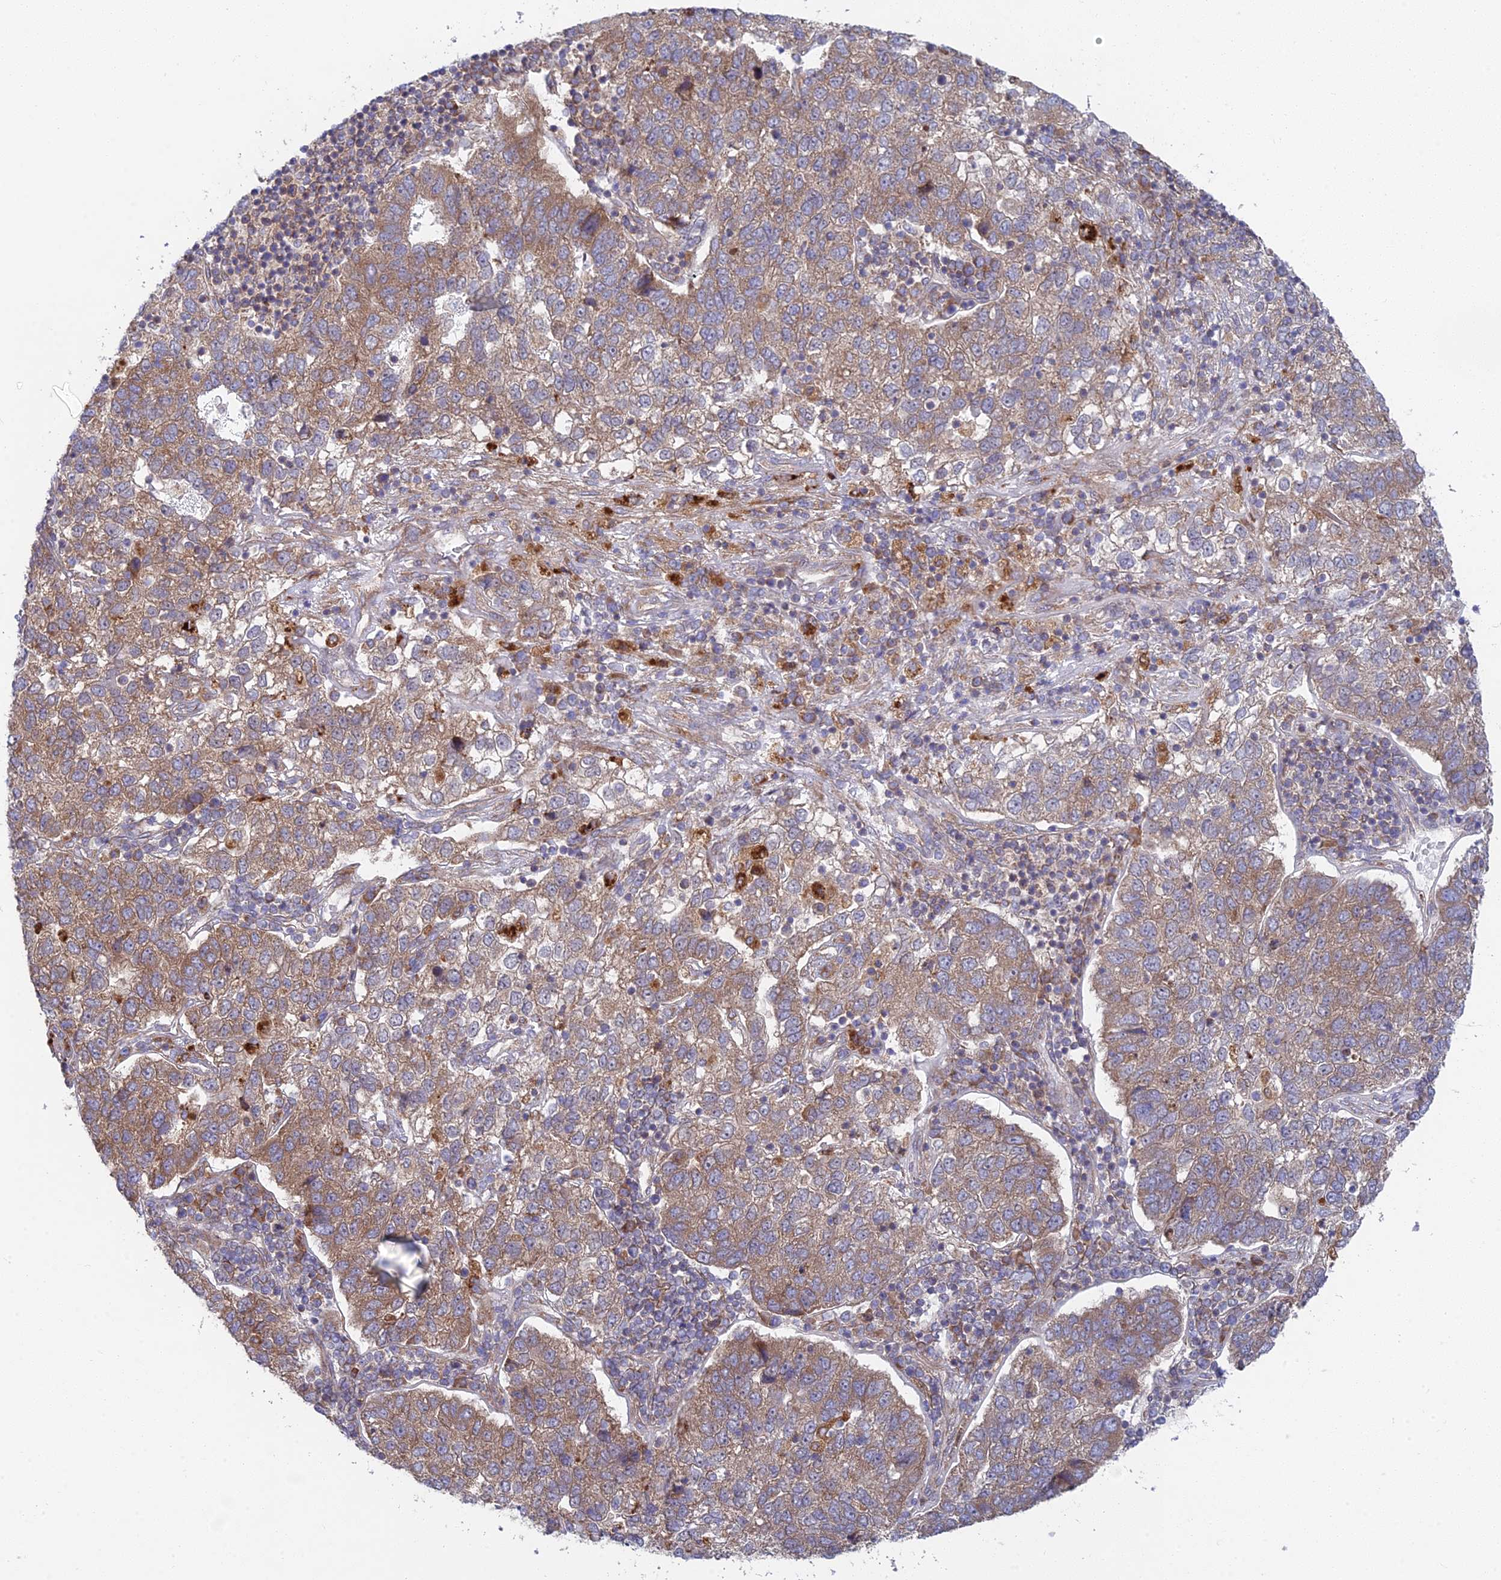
{"staining": {"intensity": "moderate", "quantity": ">75%", "location": "cytoplasmic/membranous"}, "tissue": "pancreatic cancer", "cell_type": "Tumor cells", "image_type": "cancer", "snomed": [{"axis": "morphology", "description": "Adenocarcinoma, NOS"}, {"axis": "topography", "description": "Pancreas"}], "caption": "This is a histology image of IHC staining of pancreatic cancer (adenocarcinoma), which shows moderate expression in the cytoplasmic/membranous of tumor cells.", "gene": "INCA1", "patient": {"sex": "female", "age": 61}}